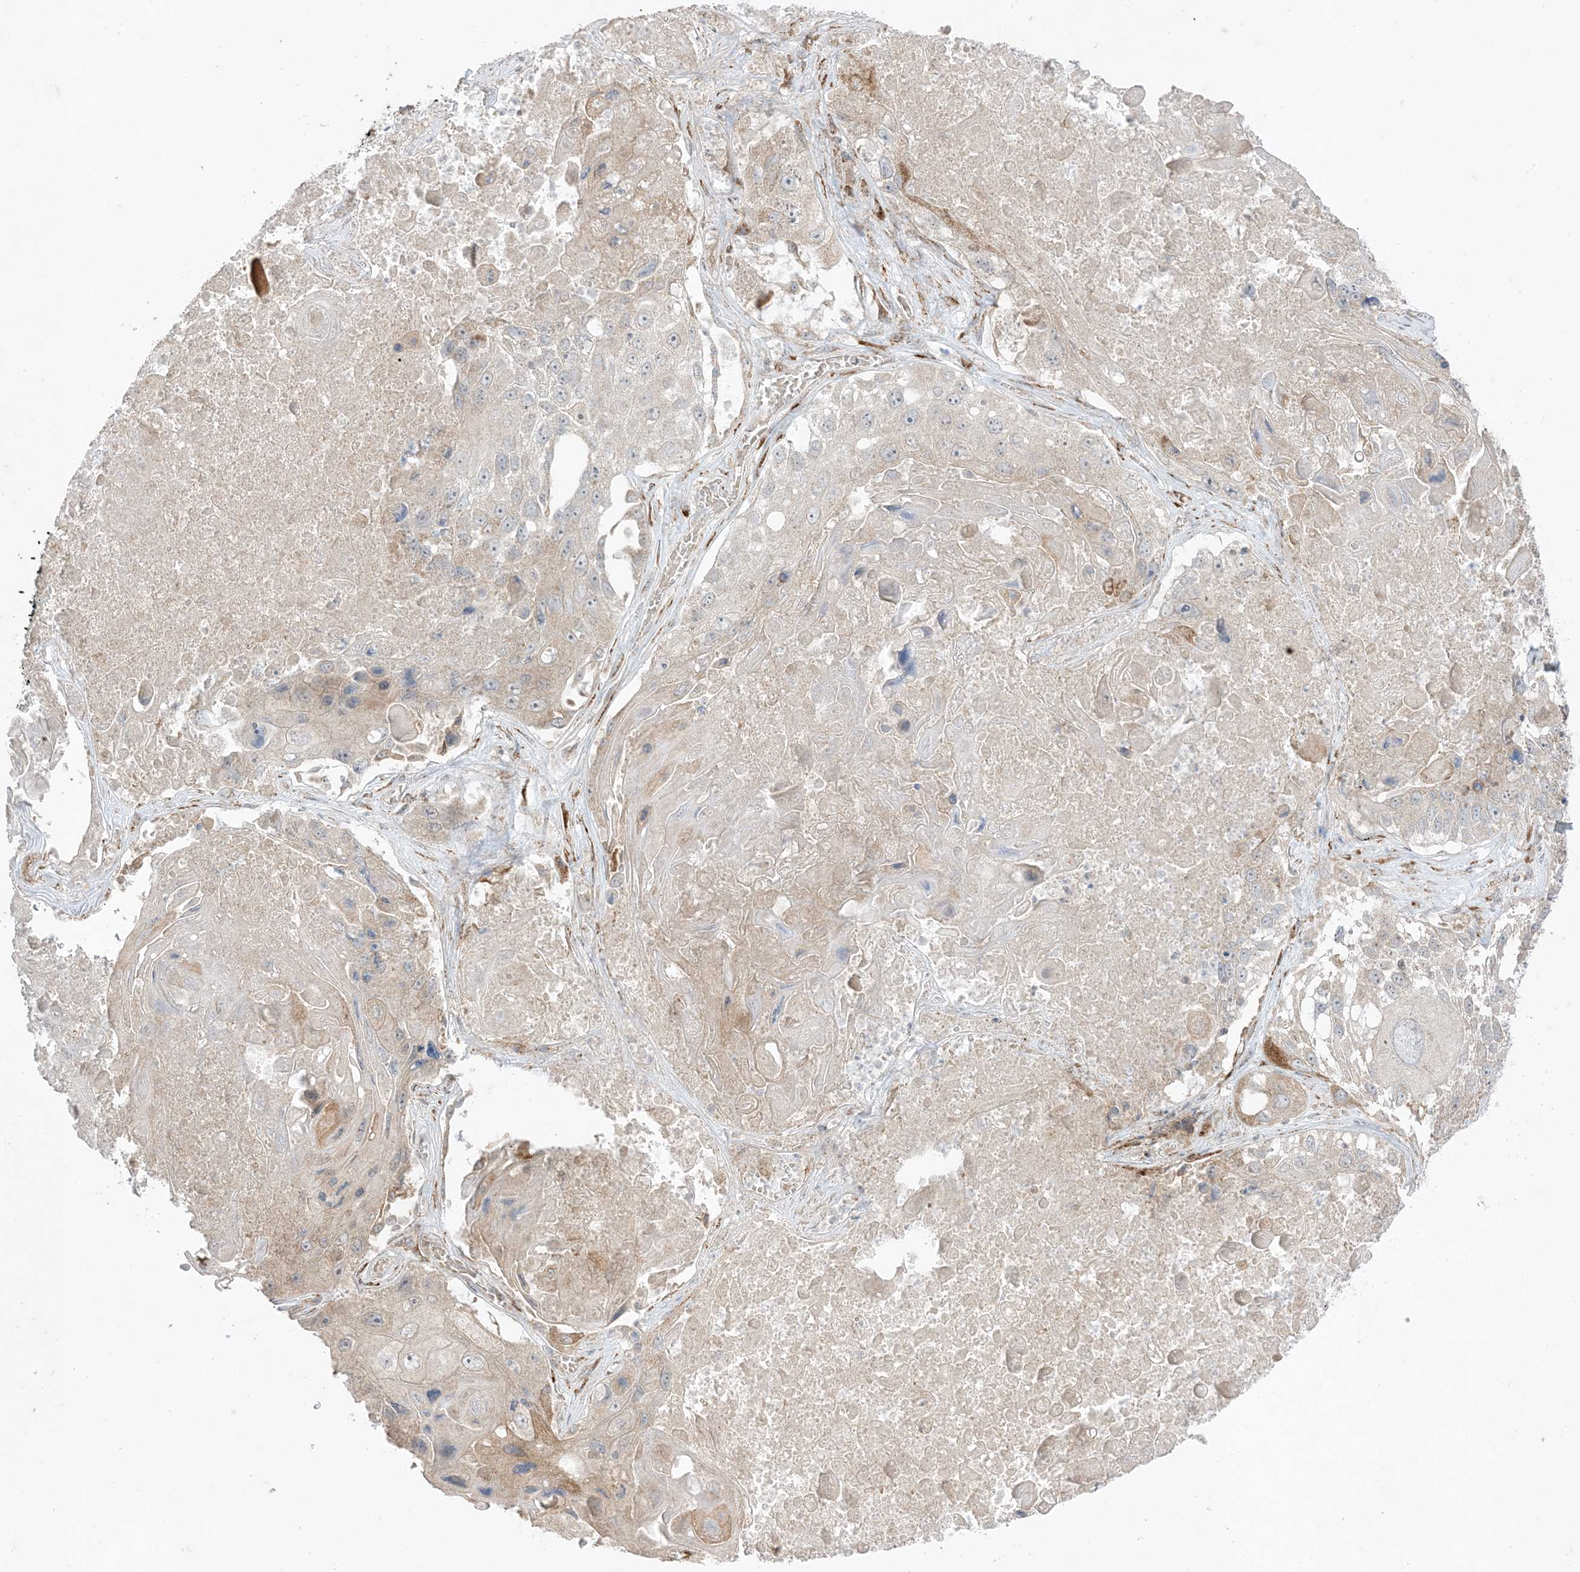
{"staining": {"intensity": "weak", "quantity": "<25%", "location": "cytoplasmic/membranous"}, "tissue": "lung cancer", "cell_type": "Tumor cells", "image_type": "cancer", "snomed": [{"axis": "morphology", "description": "Squamous cell carcinoma, NOS"}, {"axis": "topography", "description": "Lung"}], "caption": "The histopathology image shows no staining of tumor cells in lung cancer (squamous cell carcinoma).", "gene": "ODC1", "patient": {"sex": "male", "age": 61}}